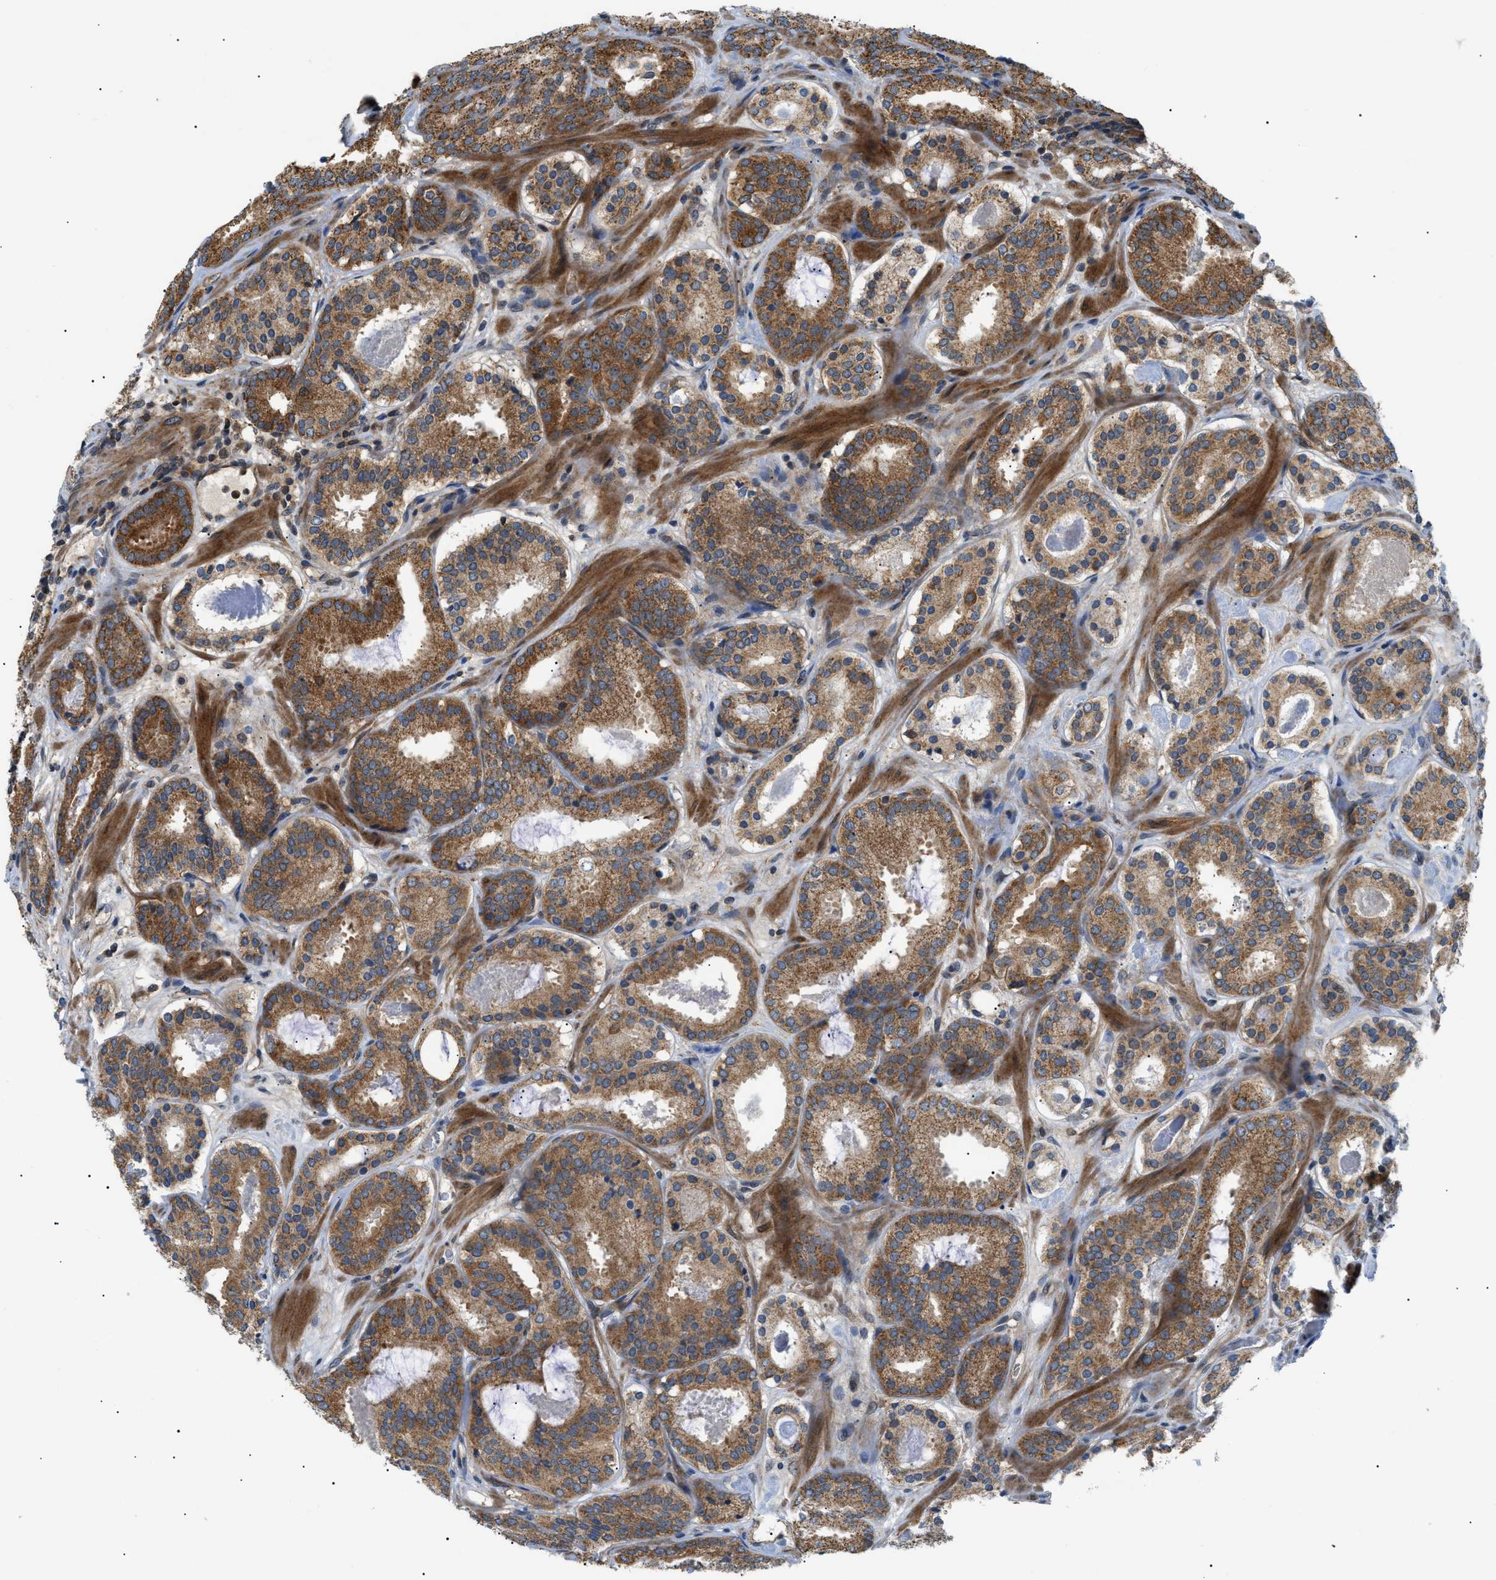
{"staining": {"intensity": "moderate", "quantity": ">75%", "location": "cytoplasmic/membranous"}, "tissue": "prostate cancer", "cell_type": "Tumor cells", "image_type": "cancer", "snomed": [{"axis": "morphology", "description": "Adenocarcinoma, Low grade"}, {"axis": "topography", "description": "Prostate"}], "caption": "A photomicrograph of prostate cancer stained for a protein displays moderate cytoplasmic/membranous brown staining in tumor cells.", "gene": "SRPK1", "patient": {"sex": "male", "age": 69}}